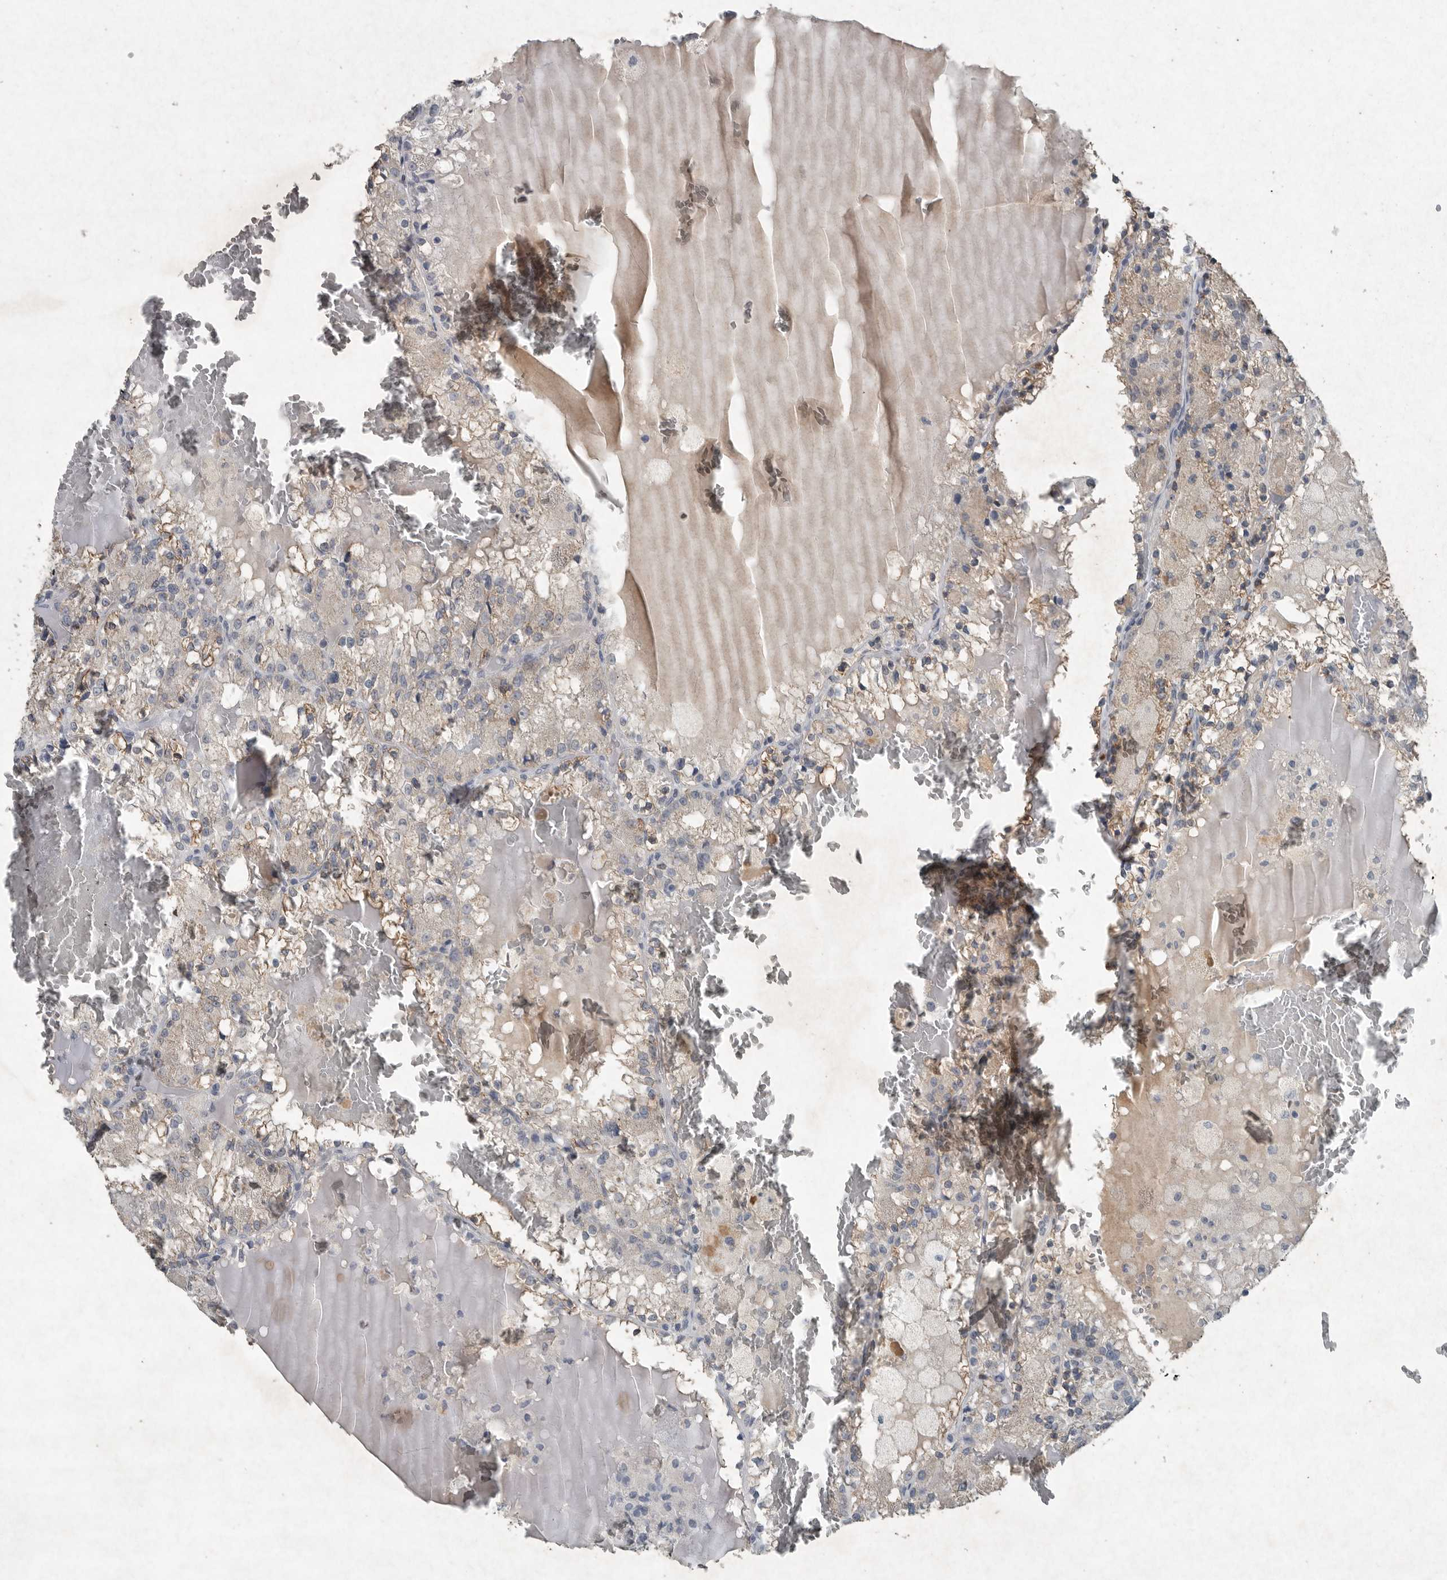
{"staining": {"intensity": "weak", "quantity": "25%-75%", "location": "cytoplasmic/membranous"}, "tissue": "renal cancer", "cell_type": "Tumor cells", "image_type": "cancer", "snomed": [{"axis": "morphology", "description": "Adenocarcinoma, NOS"}, {"axis": "topography", "description": "Kidney"}], "caption": "Renal cancer was stained to show a protein in brown. There is low levels of weak cytoplasmic/membranous staining in approximately 25%-75% of tumor cells.", "gene": "IL20", "patient": {"sex": "female", "age": 56}}